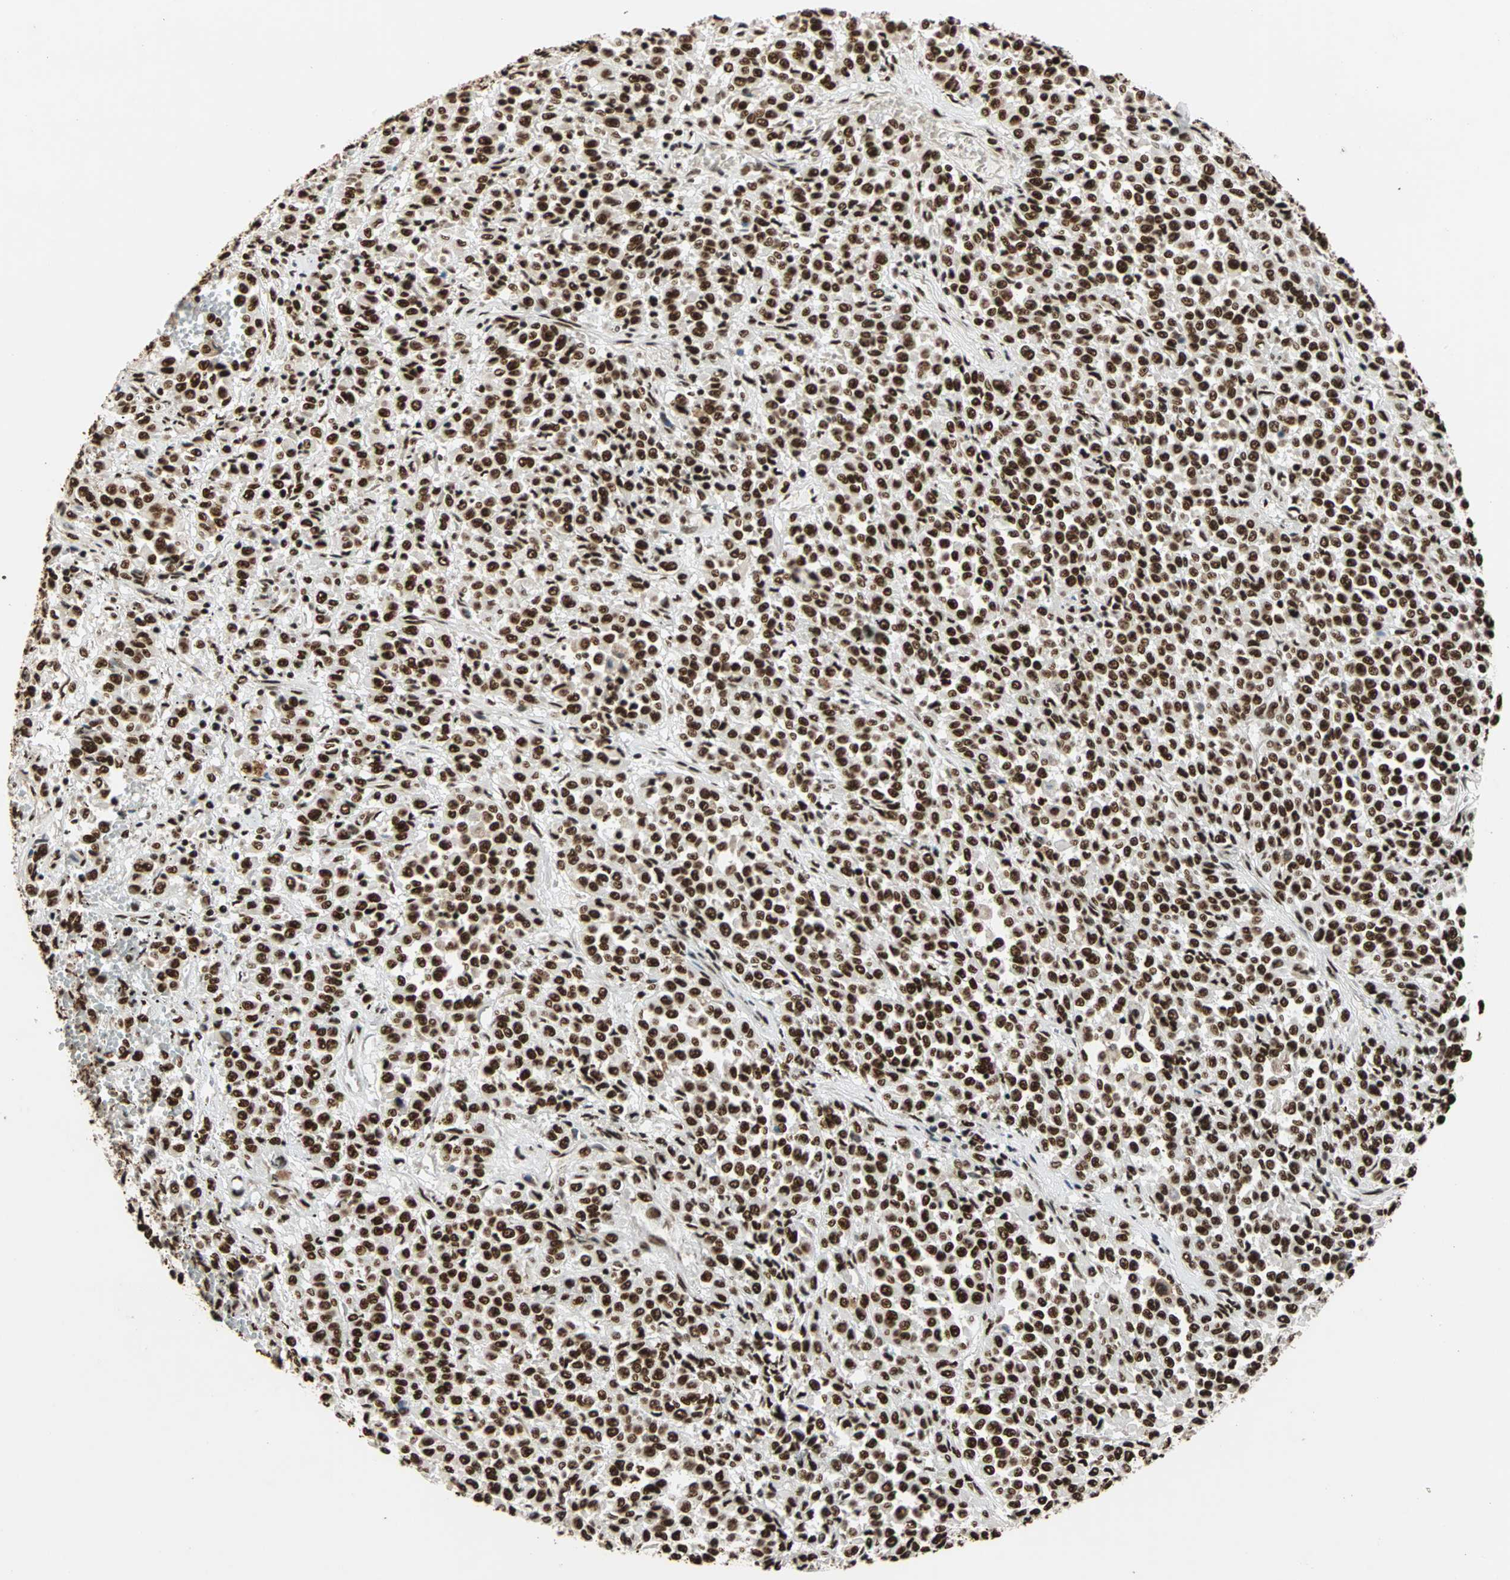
{"staining": {"intensity": "strong", "quantity": ">75%", "location": "nuclear"}, "tissue": "melanoma", "cell_type": "Tumor cells", "image_type": "cancer", "snomed": [{"axis": "morphology", "description": "Malignant melanoma, Metastatic site"}, {"axis": "topography", "description": "Pancreas"}], "caption": "Protein staining of melanoma tissue exhibits strong nuclear expression in approximately >75% of tumor cells.", "gene": "ILF2", "patient": {"sex": "female", "age": 30}}